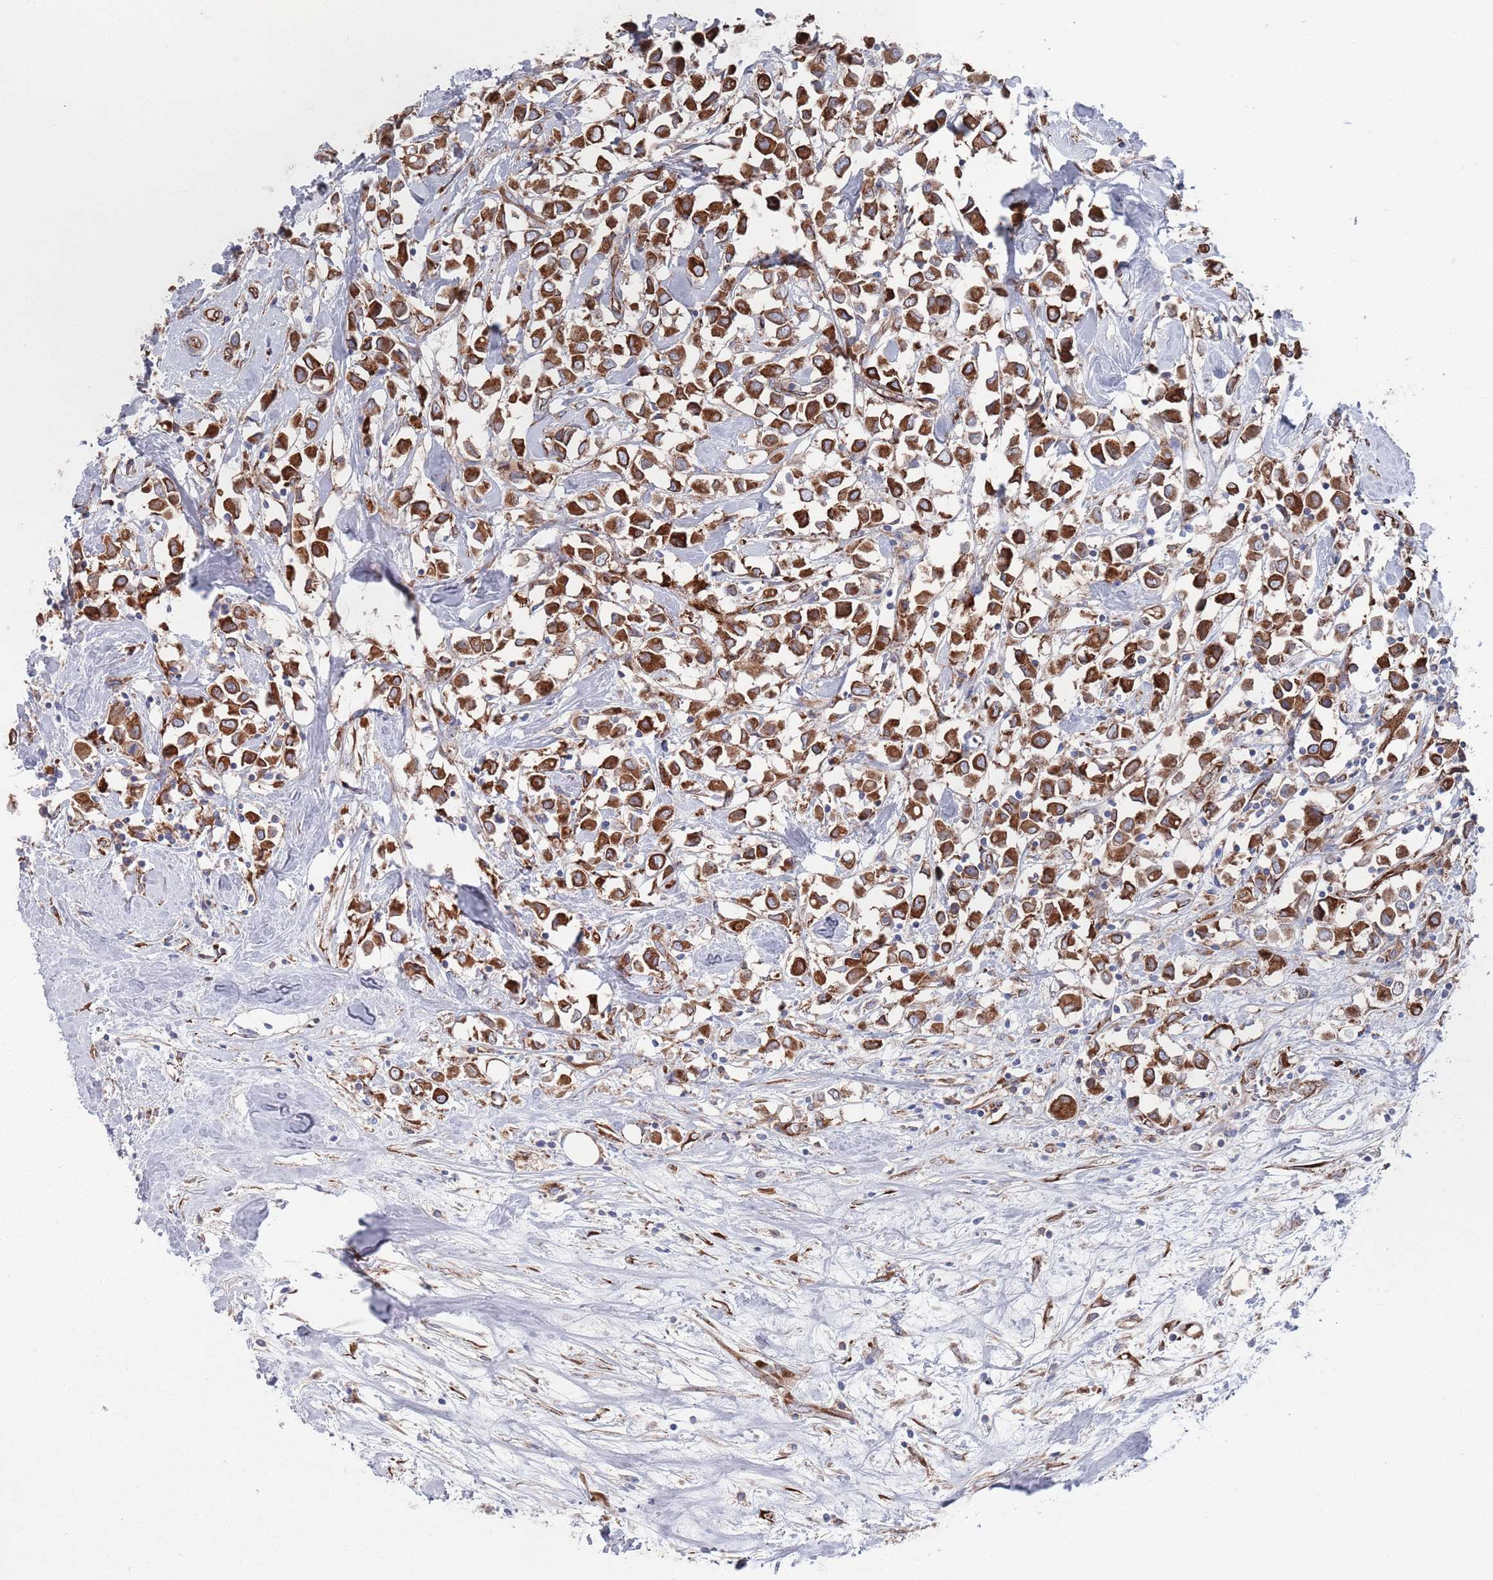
{"staining": {"intensity": "strong", "quantity": ">75%", "location": "cytoplasmic/membranous"}, "tissue": "breast cancer", "cell_type": "Tumor cells", "image_type": "cancer", "snomed": [{"axis": "morphology", "description": "Duct carcinoma"}, {"axis": "topography", "description": "Breast"}], "caption": "Breast infiltrating ductal carcinoma stained with a protein marker displays strong staining in tumor cells.", "gene": "CCDC106", "patient": {"sex": "female", "age": 61}}